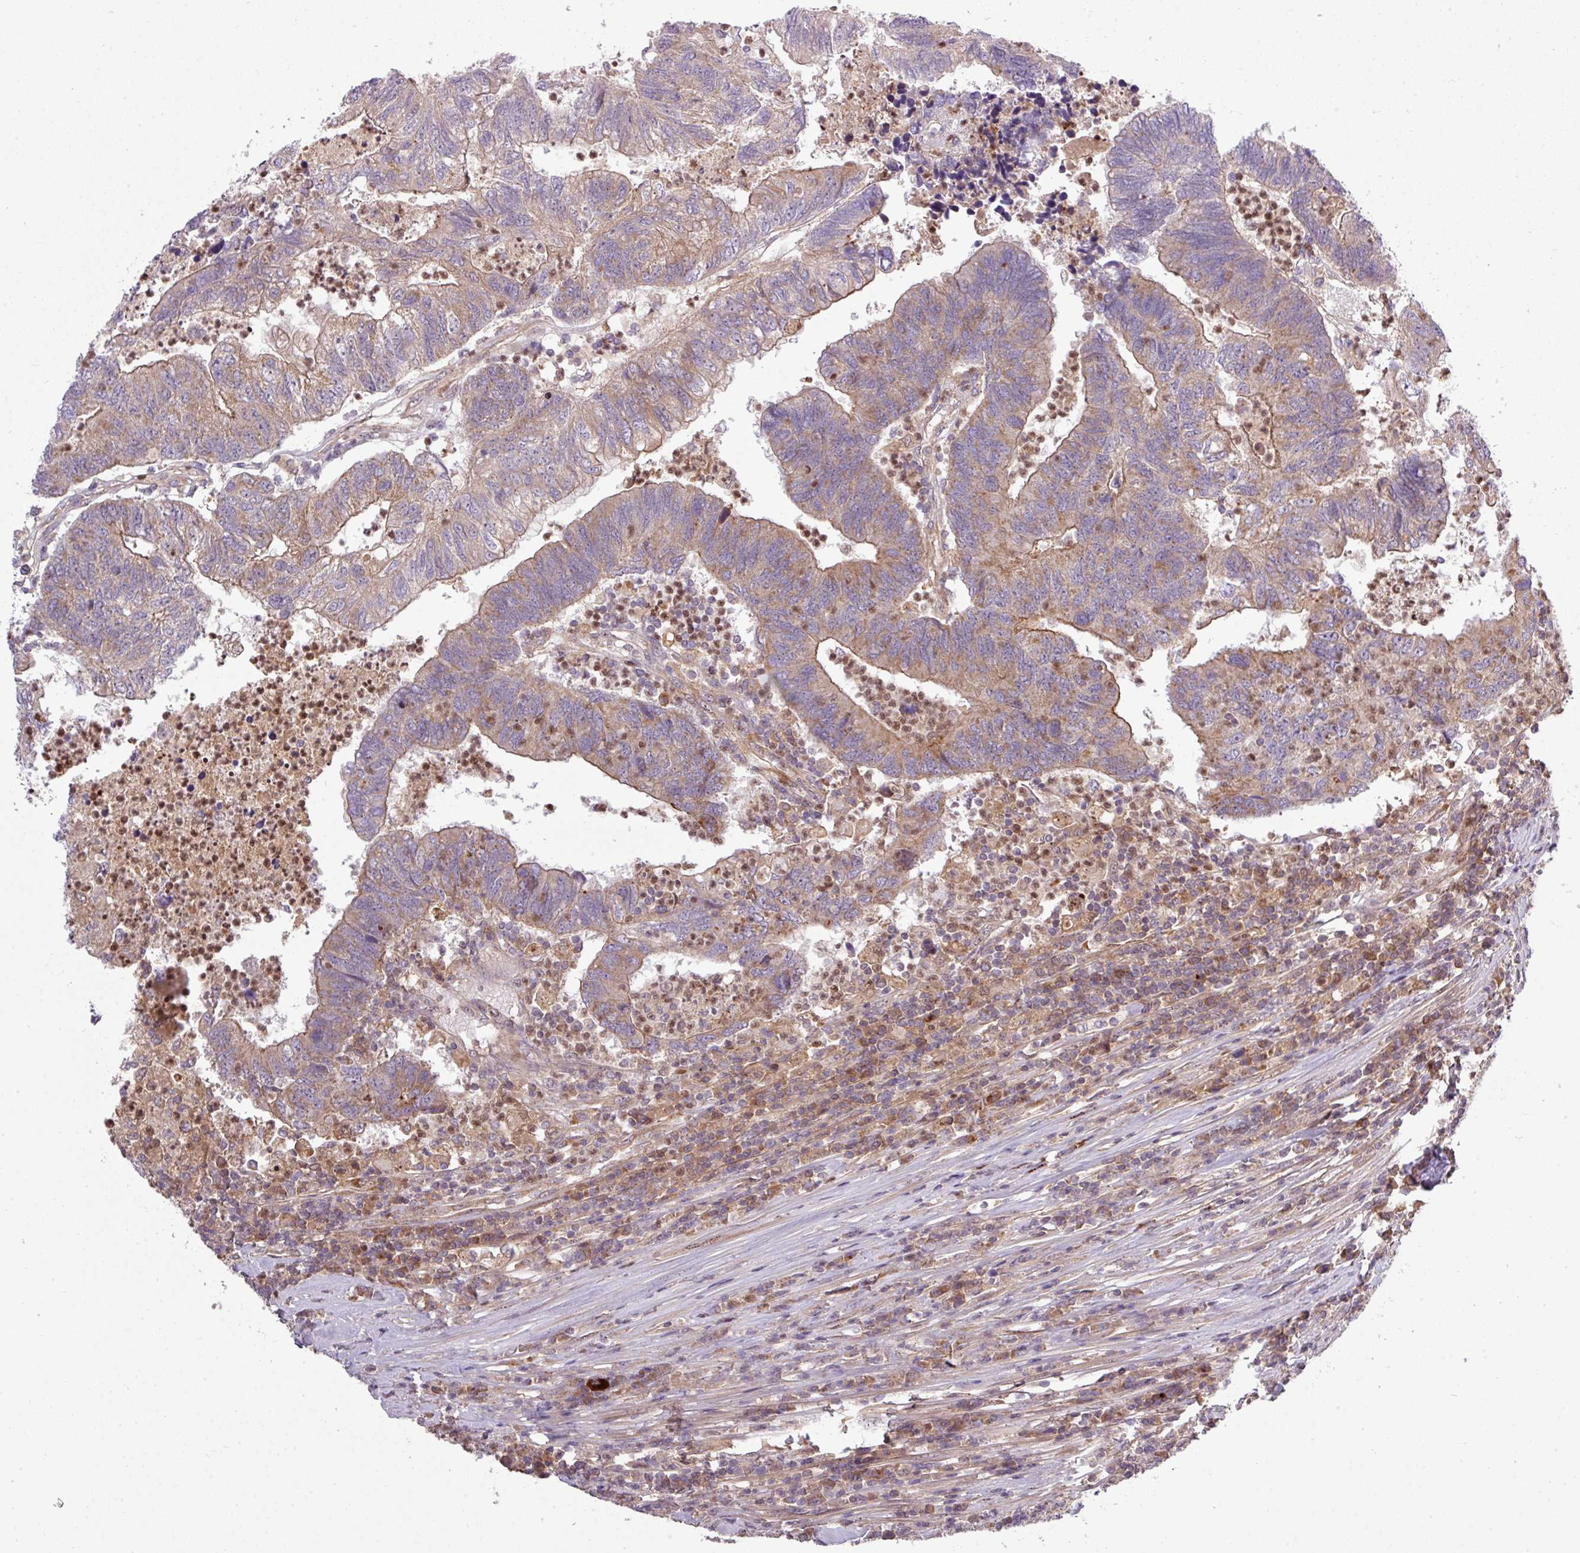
{"staining": {"intensity": "moderate", "quantity": ">75%", "location": "cytoplasmic/membranous"}, "tissue": "colorectal cancer", "cell_type": "Tumor cells", "image_type": "cancer", "snomed": [{"axis": "morphology", "description": "Adenocarcinoma, NOS"}, {"axis": "topography", "description": "Colon"}], "caption": "Immunohistochemistry (DAB) staining of colorectal adenocarcinoma reveals moderate cytoplasmic/membranous protein expression in approximately >75% of tumor cells.", "gene": "PAPLN", "patient": {"sex": "female", "age": 48}}